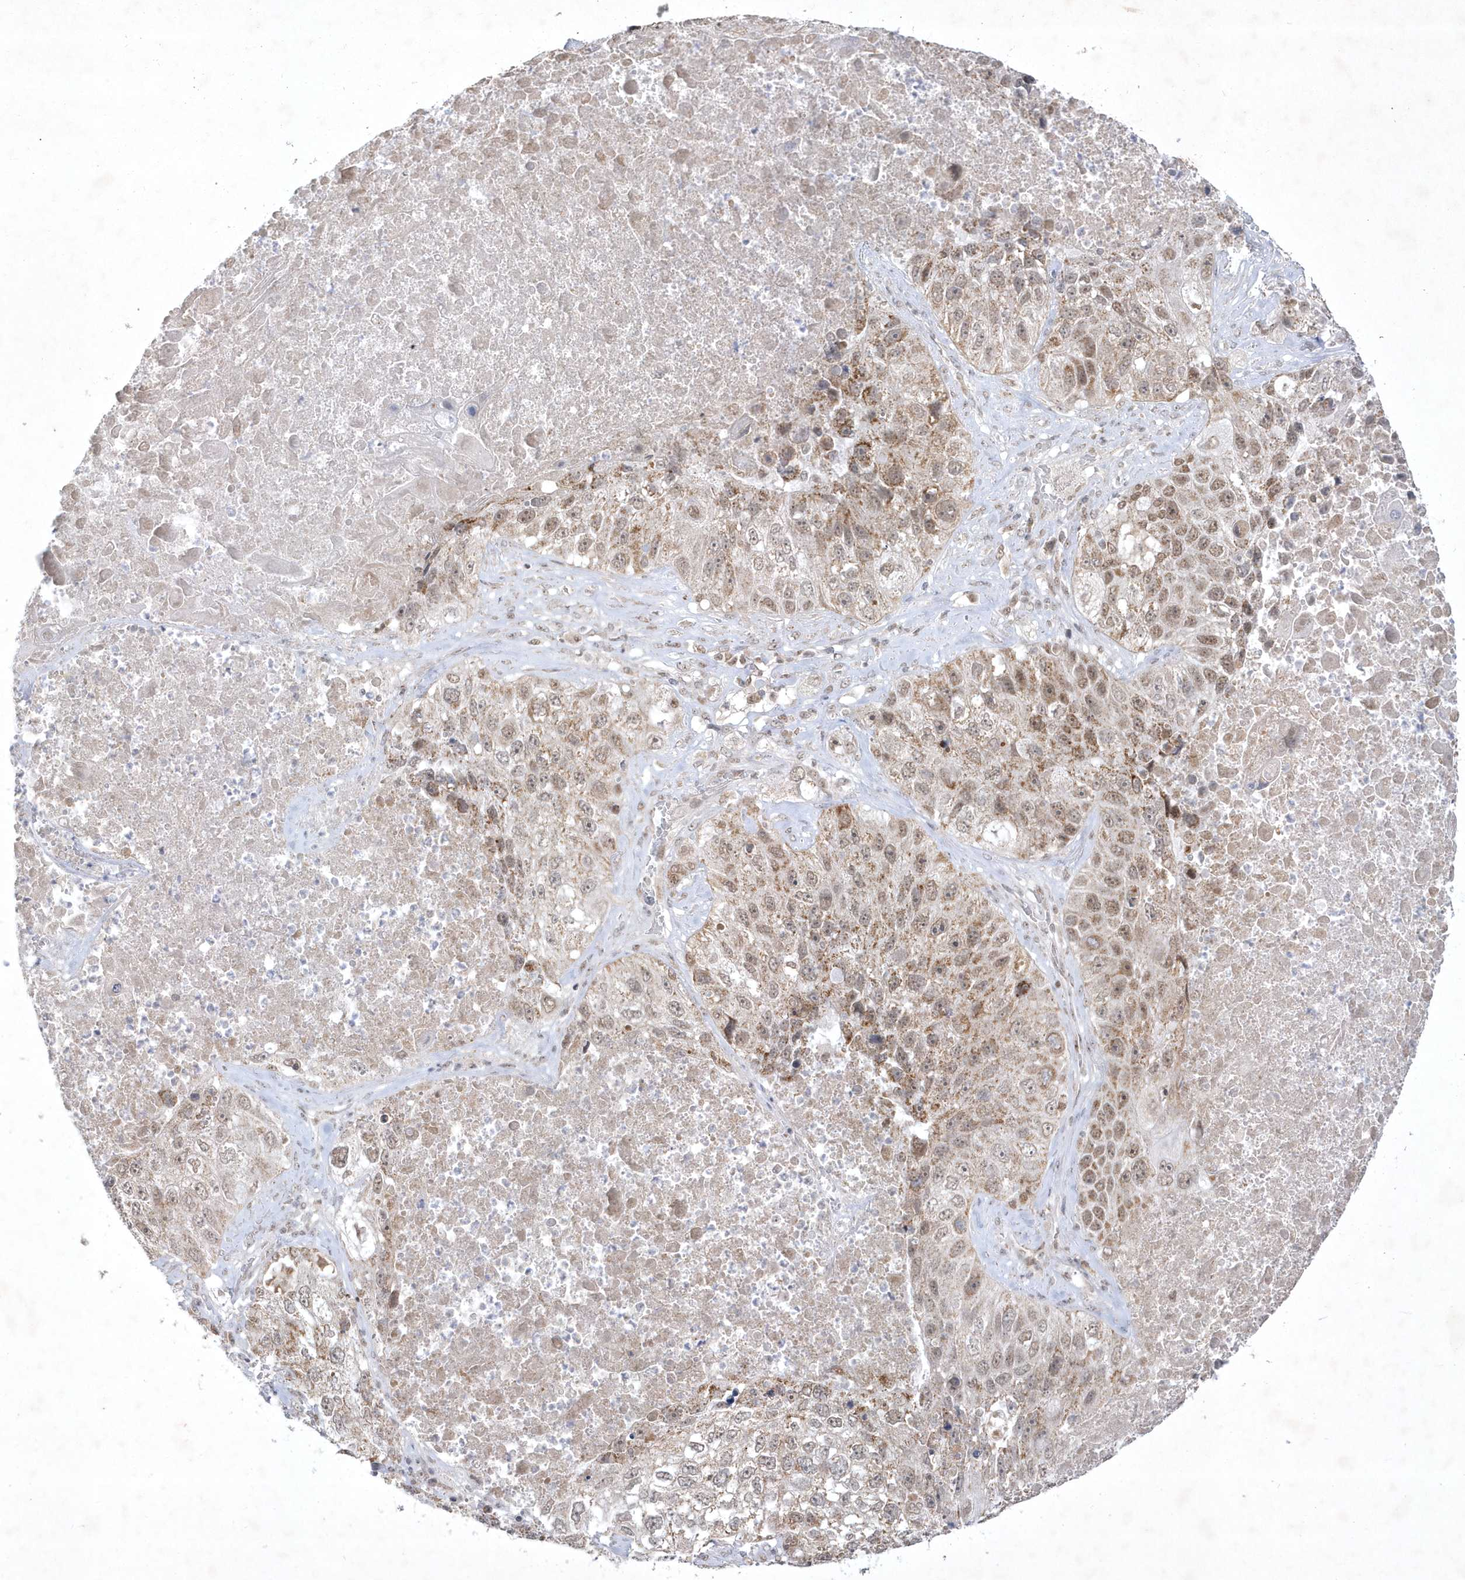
{"staining": {"intensity": "moderate", "quantity": "25%-75%", "location": "cytoplasmic/membranous,nuclear"}, "tissue": "lung cancer", "cell_type": "Tumor cells", "image_type": "cancer", "snomed": [{"axis": "morphology", "description": "Squamous cell carcinoma, NOS"}, {"axis": "topography", "description": "Lung"}], "caption": "Protein expression analysis of lung squamous cell carcinoma reveals moderate cytoplasmic/membranous and nuclear staining in about 25%-75% of tumor cells.", "gene": "CPSF3", "patient": {"sex": "male", "age": 61}}